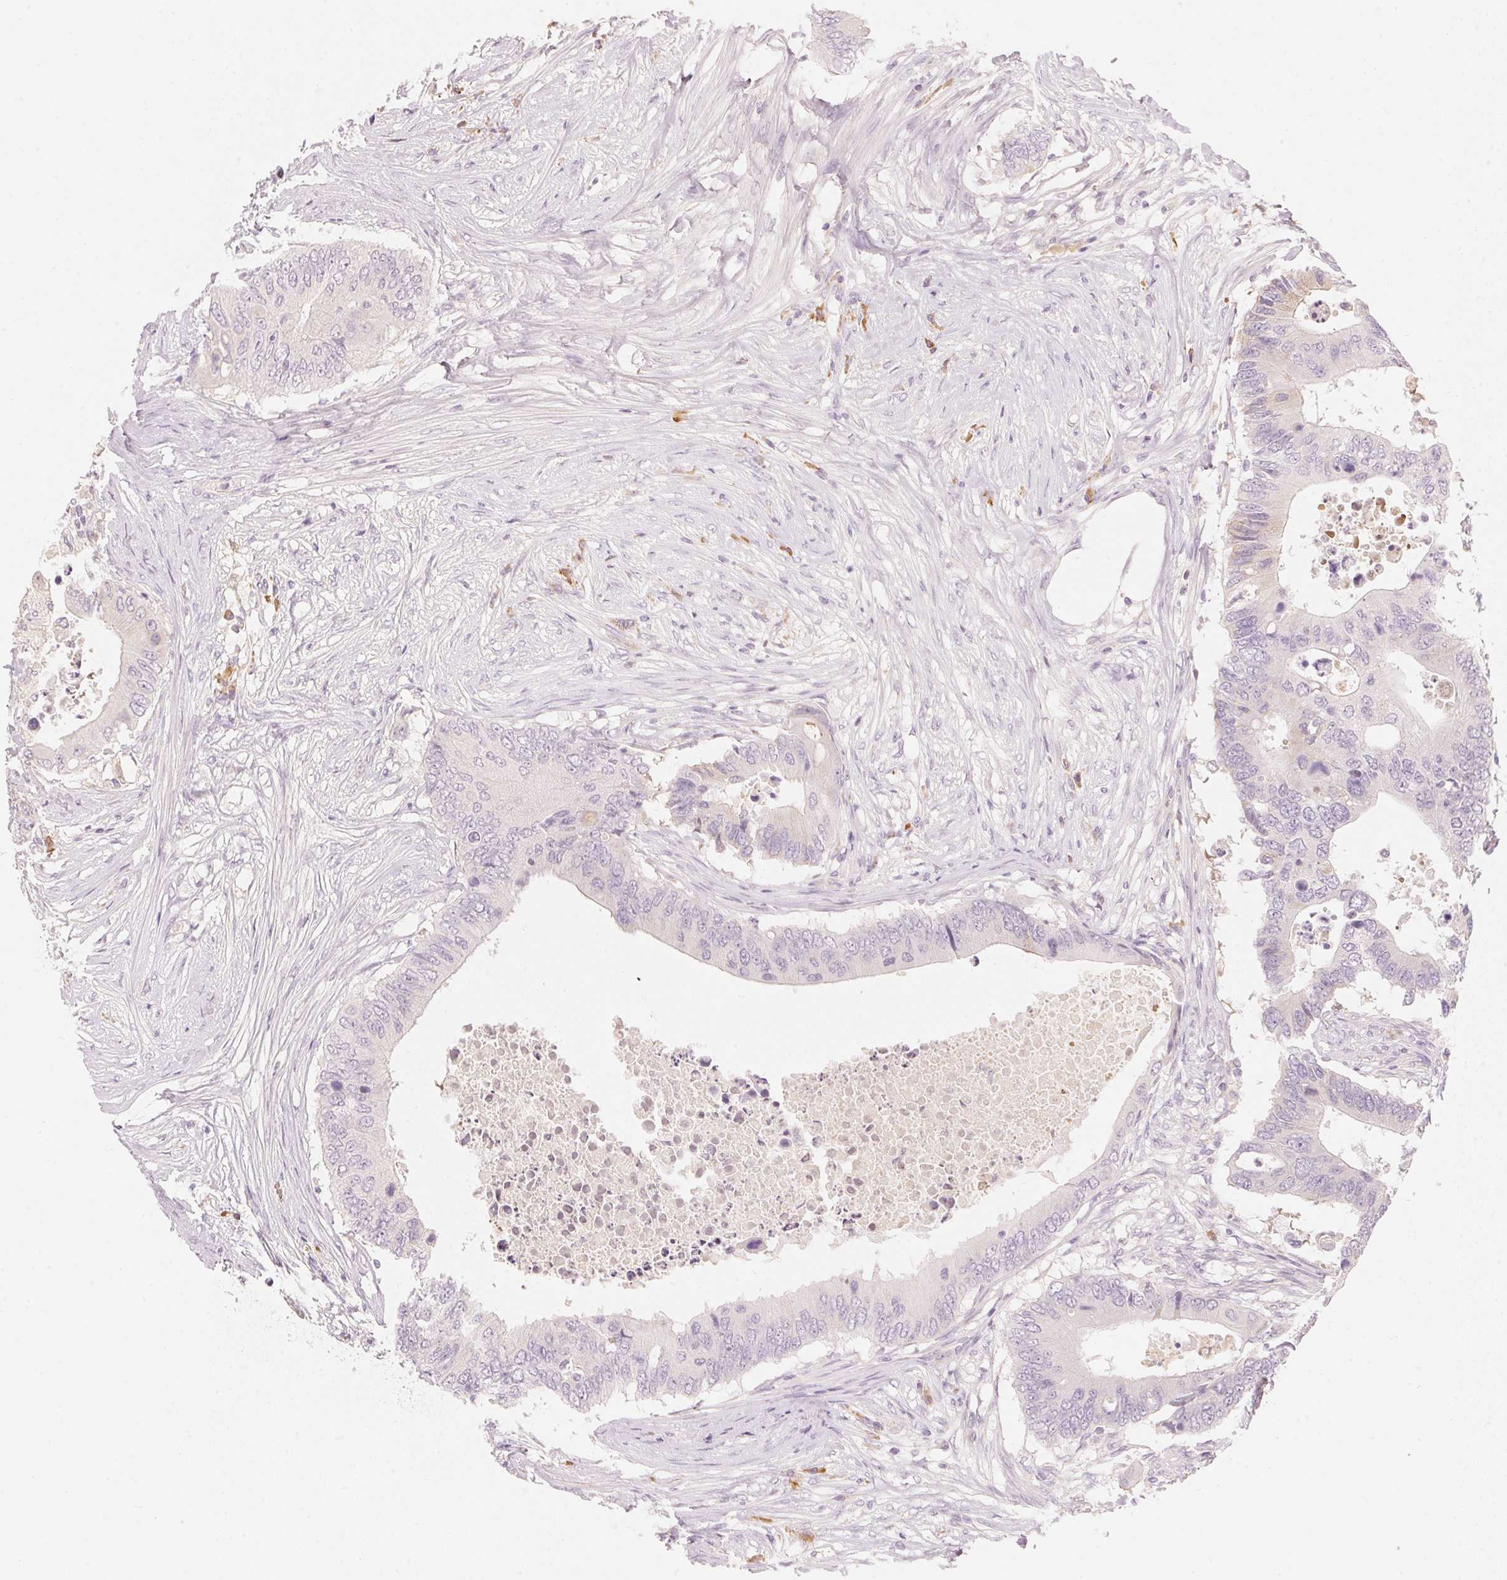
{"staining": {"intensity": "weak", "quantity": "<25%", "location": "cytoplasmic/membranous"}, "tissue": "colorectal cancer", "cell_type": "Tumor cells", "image_type": "cancer", "snomed": [{"axis": "morphology", "description": "Adenocarcinoma, NOS"}, {"axis": "topography", "description": "Colon"}], "caption": "High power microscopy image of an immunohistochemistry (IHC) image of adenocarcinoma (colorectal), revealing no significant positivity in tumor cells. (Stains: DAB immunohistochemistry with hematoxylin counter stain, Microscopy: brightfield microscopy at high magnification).", "gene": "RMDN2", "patient": {"sex": "male", "age": 71}}